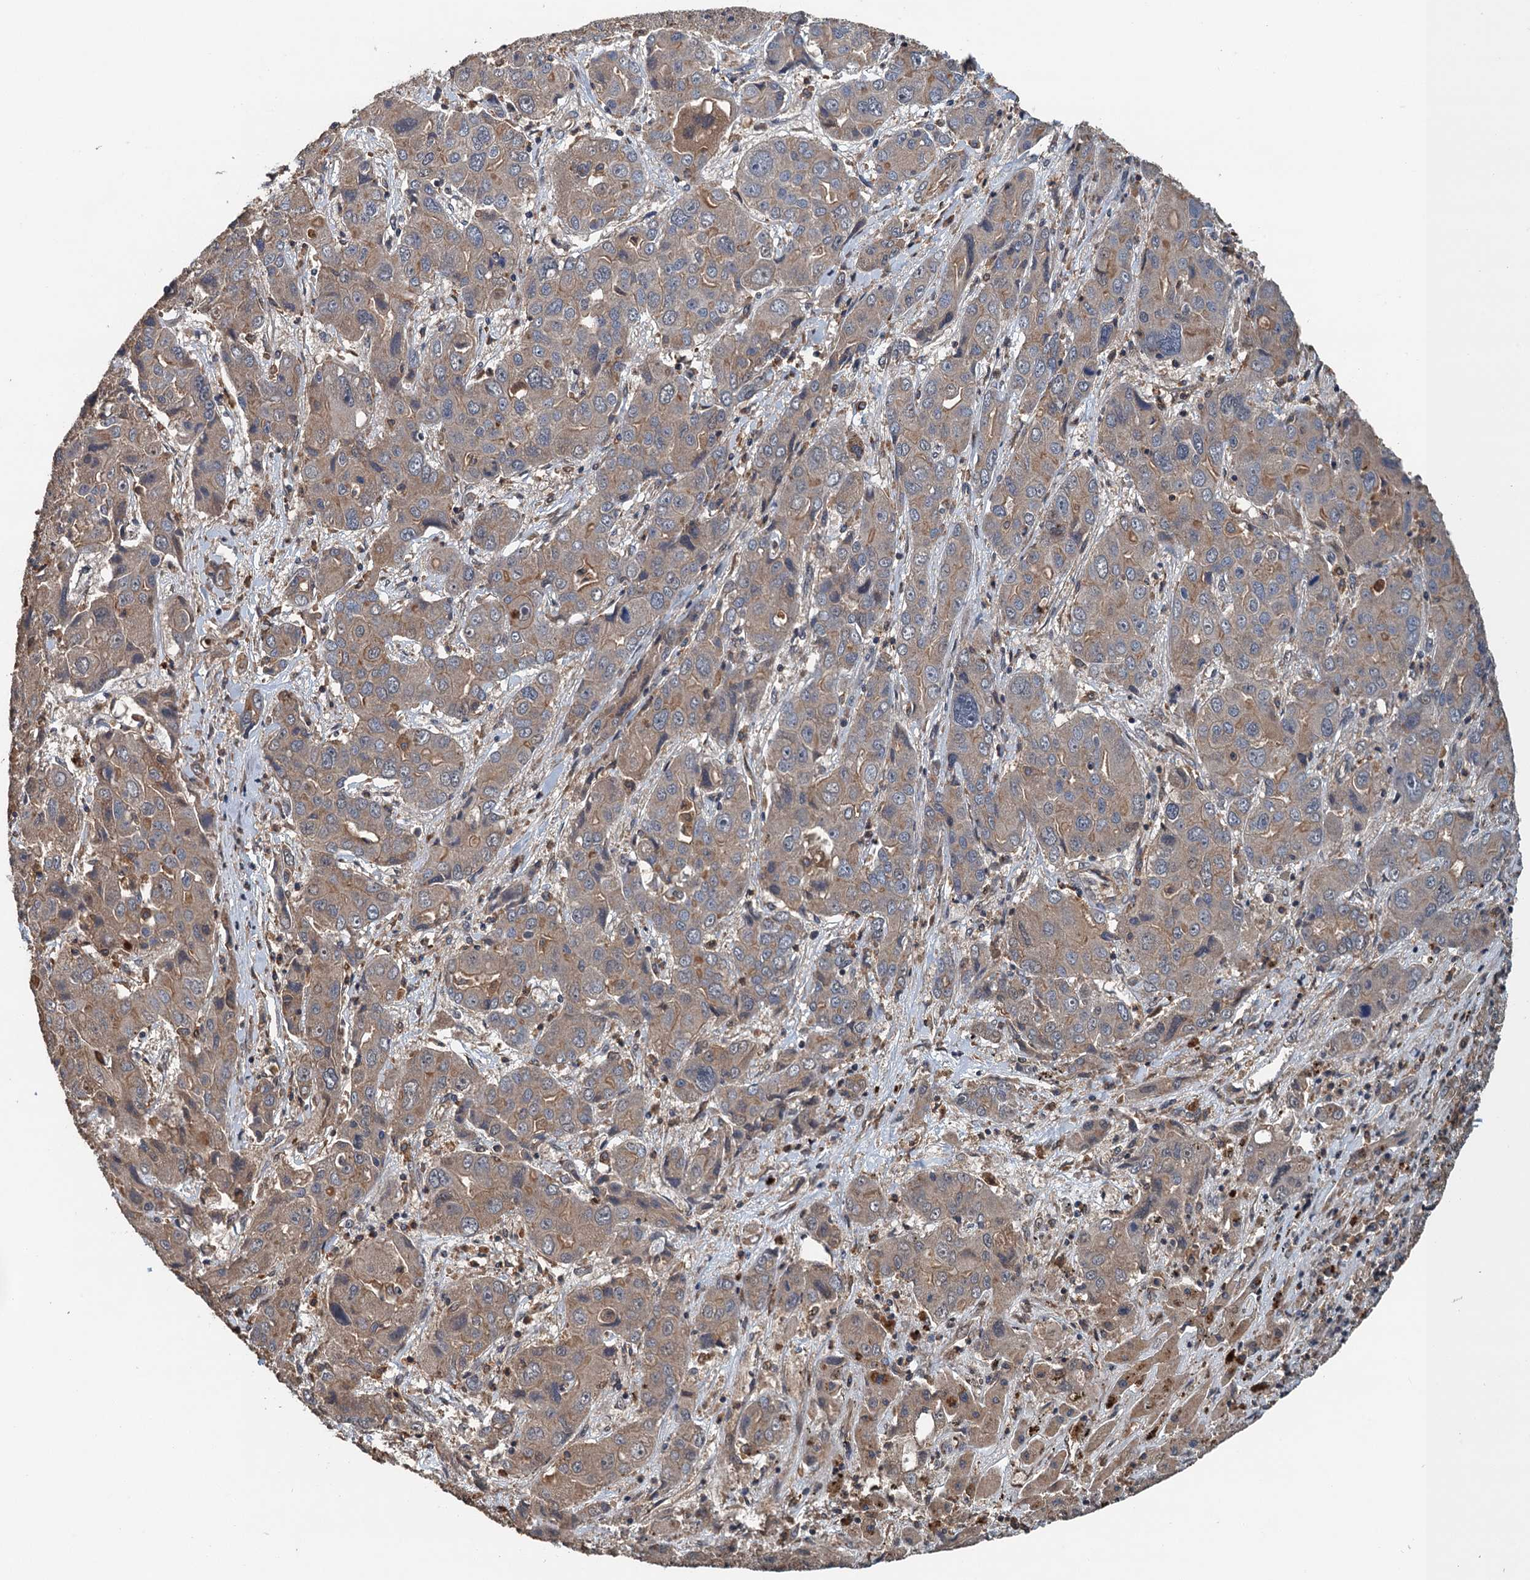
{"staining": {"intensity": "moderate", "quantity": "25%-75%", "location": "cytoplasmic/membranous"}, "tissue": "liver cancer", "cell_type": "Tumor cells", "image_type": "cancer", "snomed": [{"axis": "morphology", "description": "Cholangiocarcinoma"}, {"axis": "topography", "description": "Liver"}], "caption": "A brown stain highlights moderate cytoplasmic/membranous staining of a protein in cholangiocarcinoma (liver) tumor cells.", "gene": "BORCS5", "patient": {"sex": "male", "age": 67}}